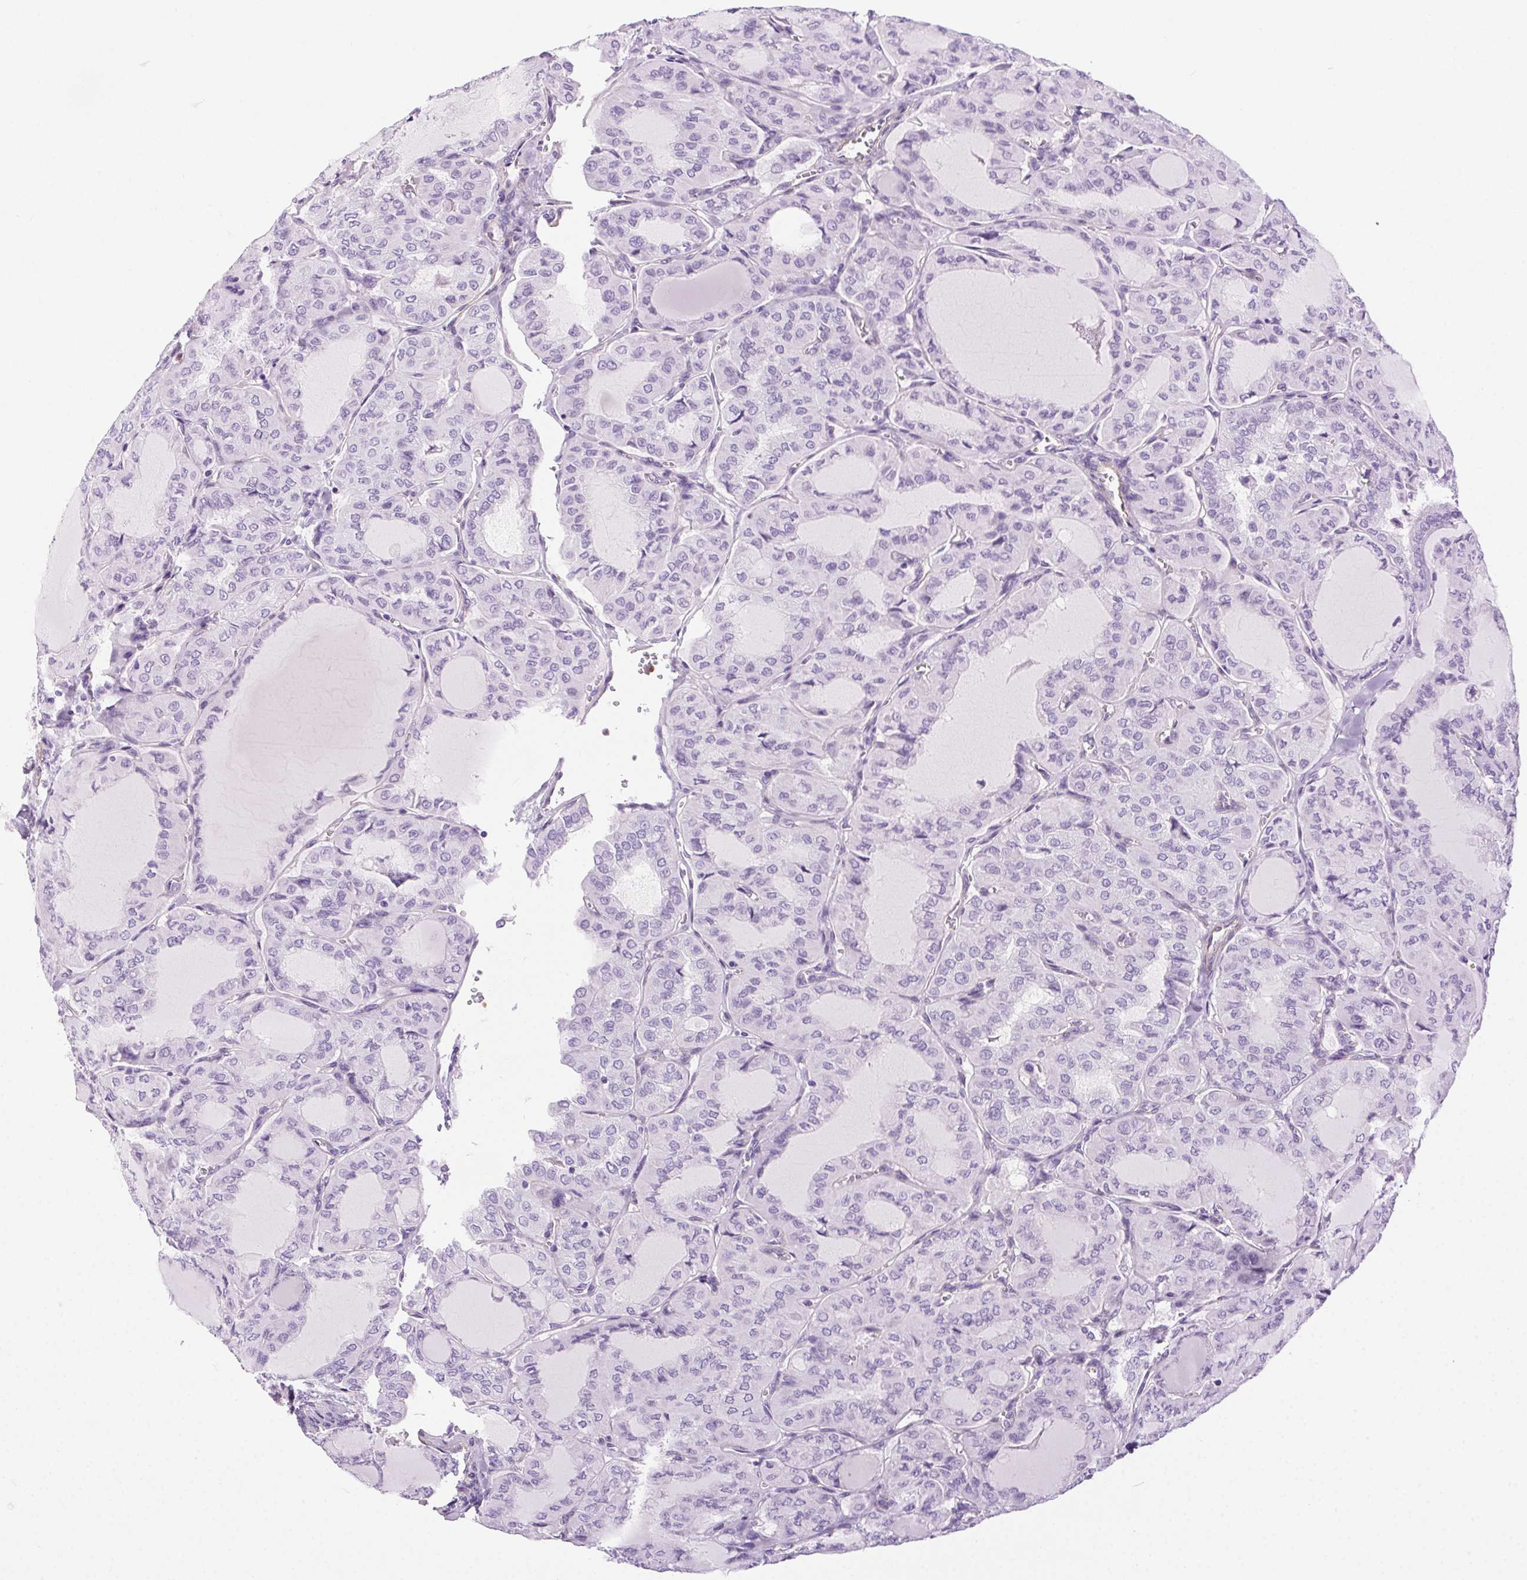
{"staining": {"intensity": "negative", "quantity": "none", "location": "none"}, "tissue": "thyroid cancer", "cell_type": "Tumor cells", "image_type": "cancer", "snomed": [{"axis": "morphology", "description": "Papillary adenocarcinoma, NOS"}, {"axis": "topography", "description": "Thyroid gland"}], "caption": "DAB immunohistochemical staining of human papillary adenocarcinoma (thyroid) displays no significant expression in tumor cells. The staining was performed using DAB (3,3'-diaminobenzidine) to visualize the protein expression in brown, while the nuclei were stained in blue with hematoxylin (Magnification: 20x).", "gene": "SHCBP1L", "patient": {"sex": "male", "age": 20}}